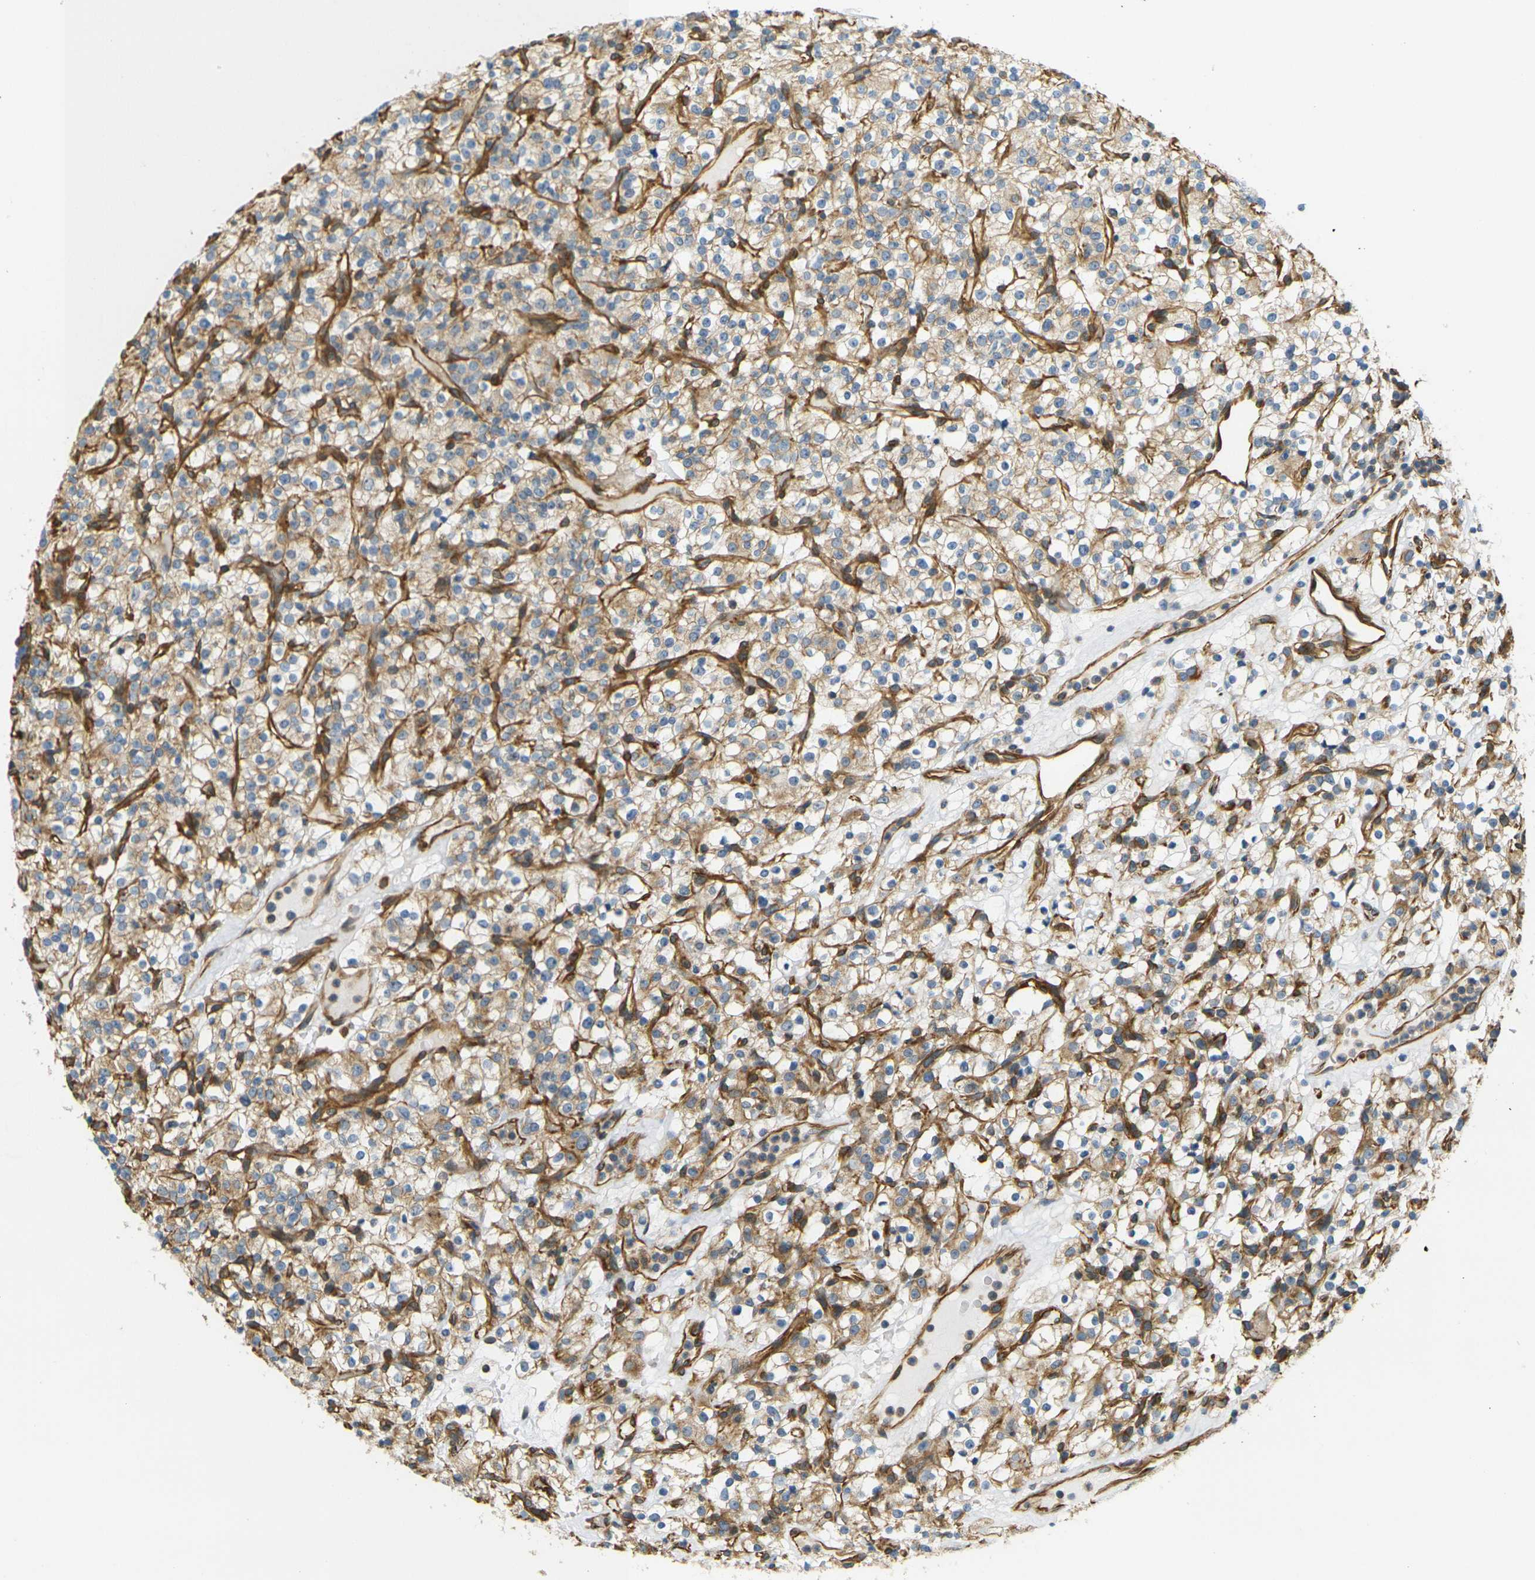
{"staining": {"intensity": "weak", "quantity": "25%-75%", "location": "cytoplasmic/membranous"}, "tissue": "renal cancer", "cell_type": "Tumor cells", "image_type": "cancer", "snomed": [{"axis": "morphology", "description": "Normal tissue, NOS"}, {"axis": "morphology", "description": "Adenocarcinoma, NOS"}, {"axis": "topography", "description": "Kidney"}], "caption": "This photomicrograph shows immunohistochemistry (IHC) staining of adenocarcinoma (renal), with low weak cytoplasmic/membranous staining in about 25%-75% of tumor cells.", "gene": "CYTH3", "patient": {"sex": "female", "age": 72}}